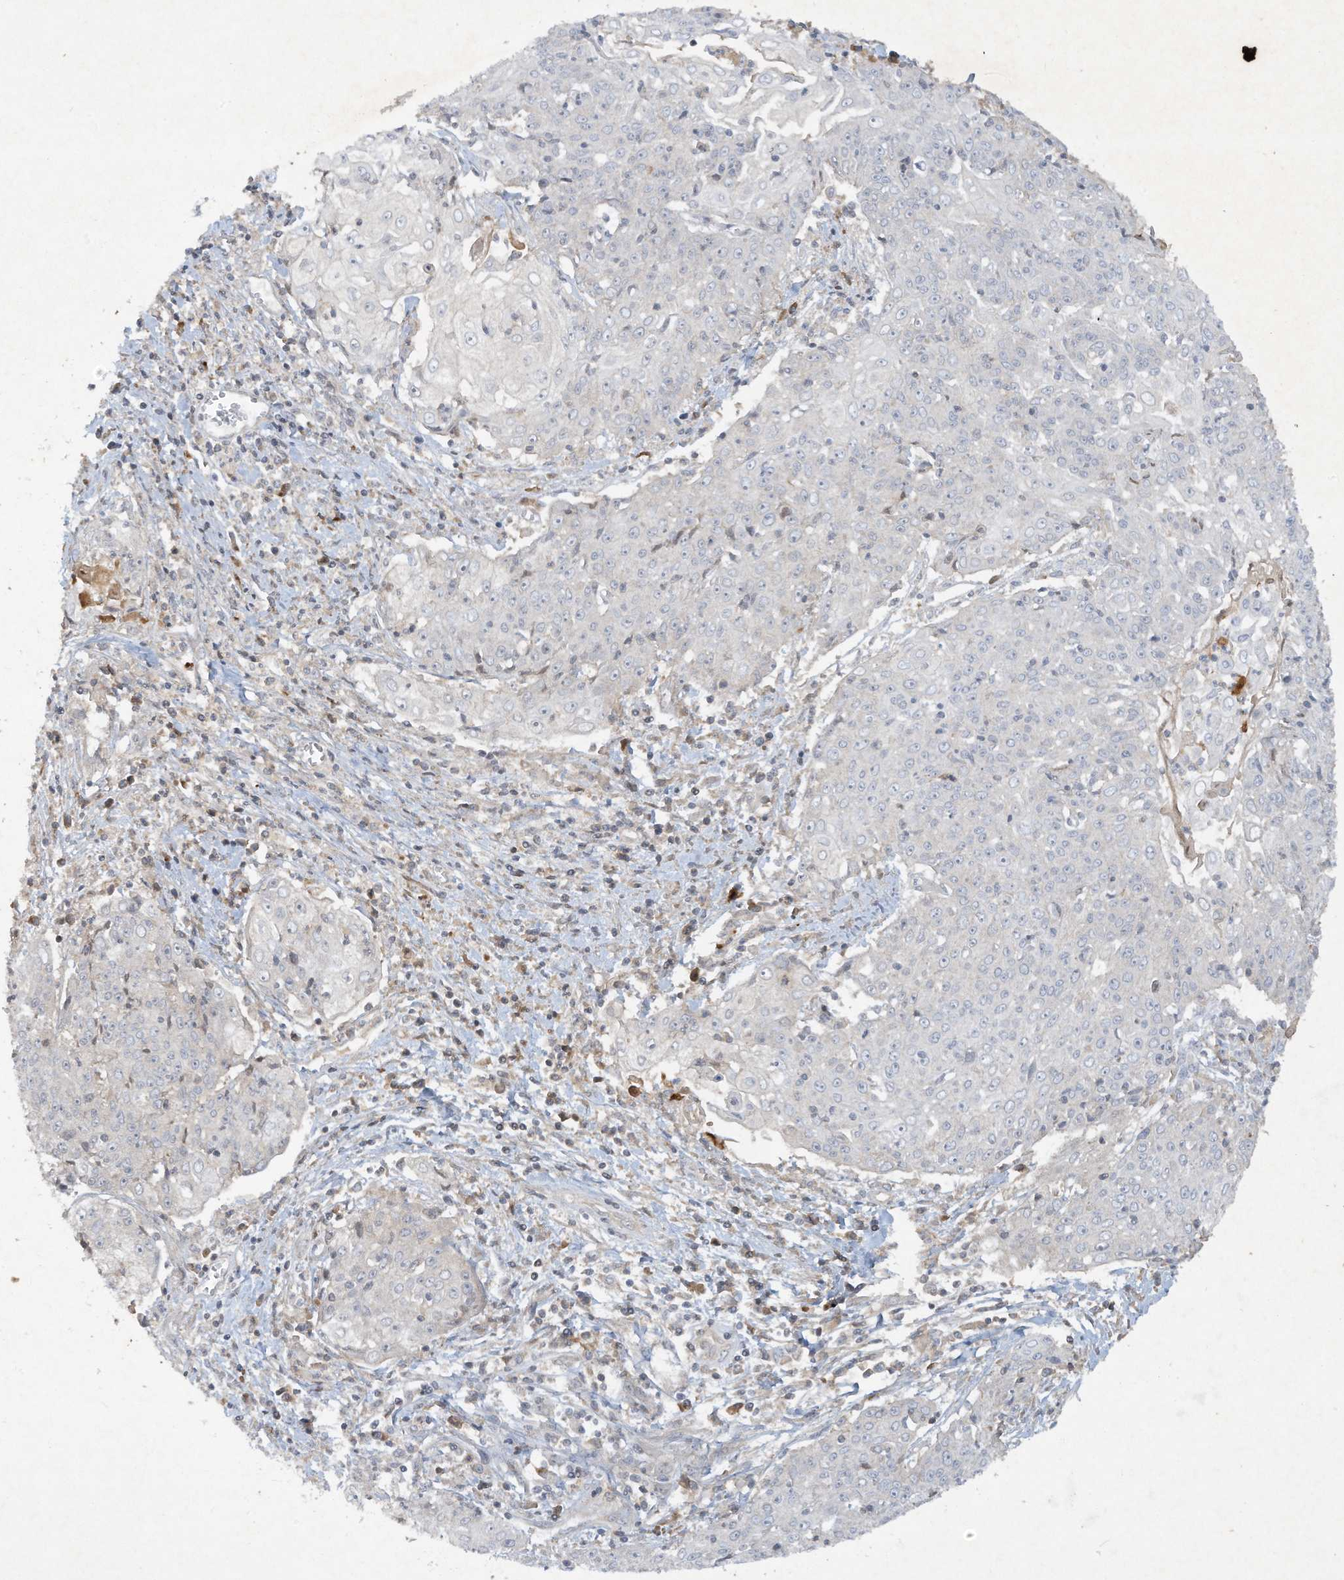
{"staining": {"intensity": "negative", "quantity": "none", "location": "none"}, "tissue": "cervical cancer", "cell_type": "Tumor cells", "image_type": "cancer", "snomed": [{"axis": "morphology", "description": "Squamous cell carcinoma, NOS"}, {"axis": "topography", "description": "Cervix"}], "caption": "Protein analysis of squamous cell carcinoma (cervical) reveals no significant expression in tumor cells. (IHC, brightfield microscopy, high magnification).", "gene": "FETUB", "patient": {"sex": "female", "age": 48}}